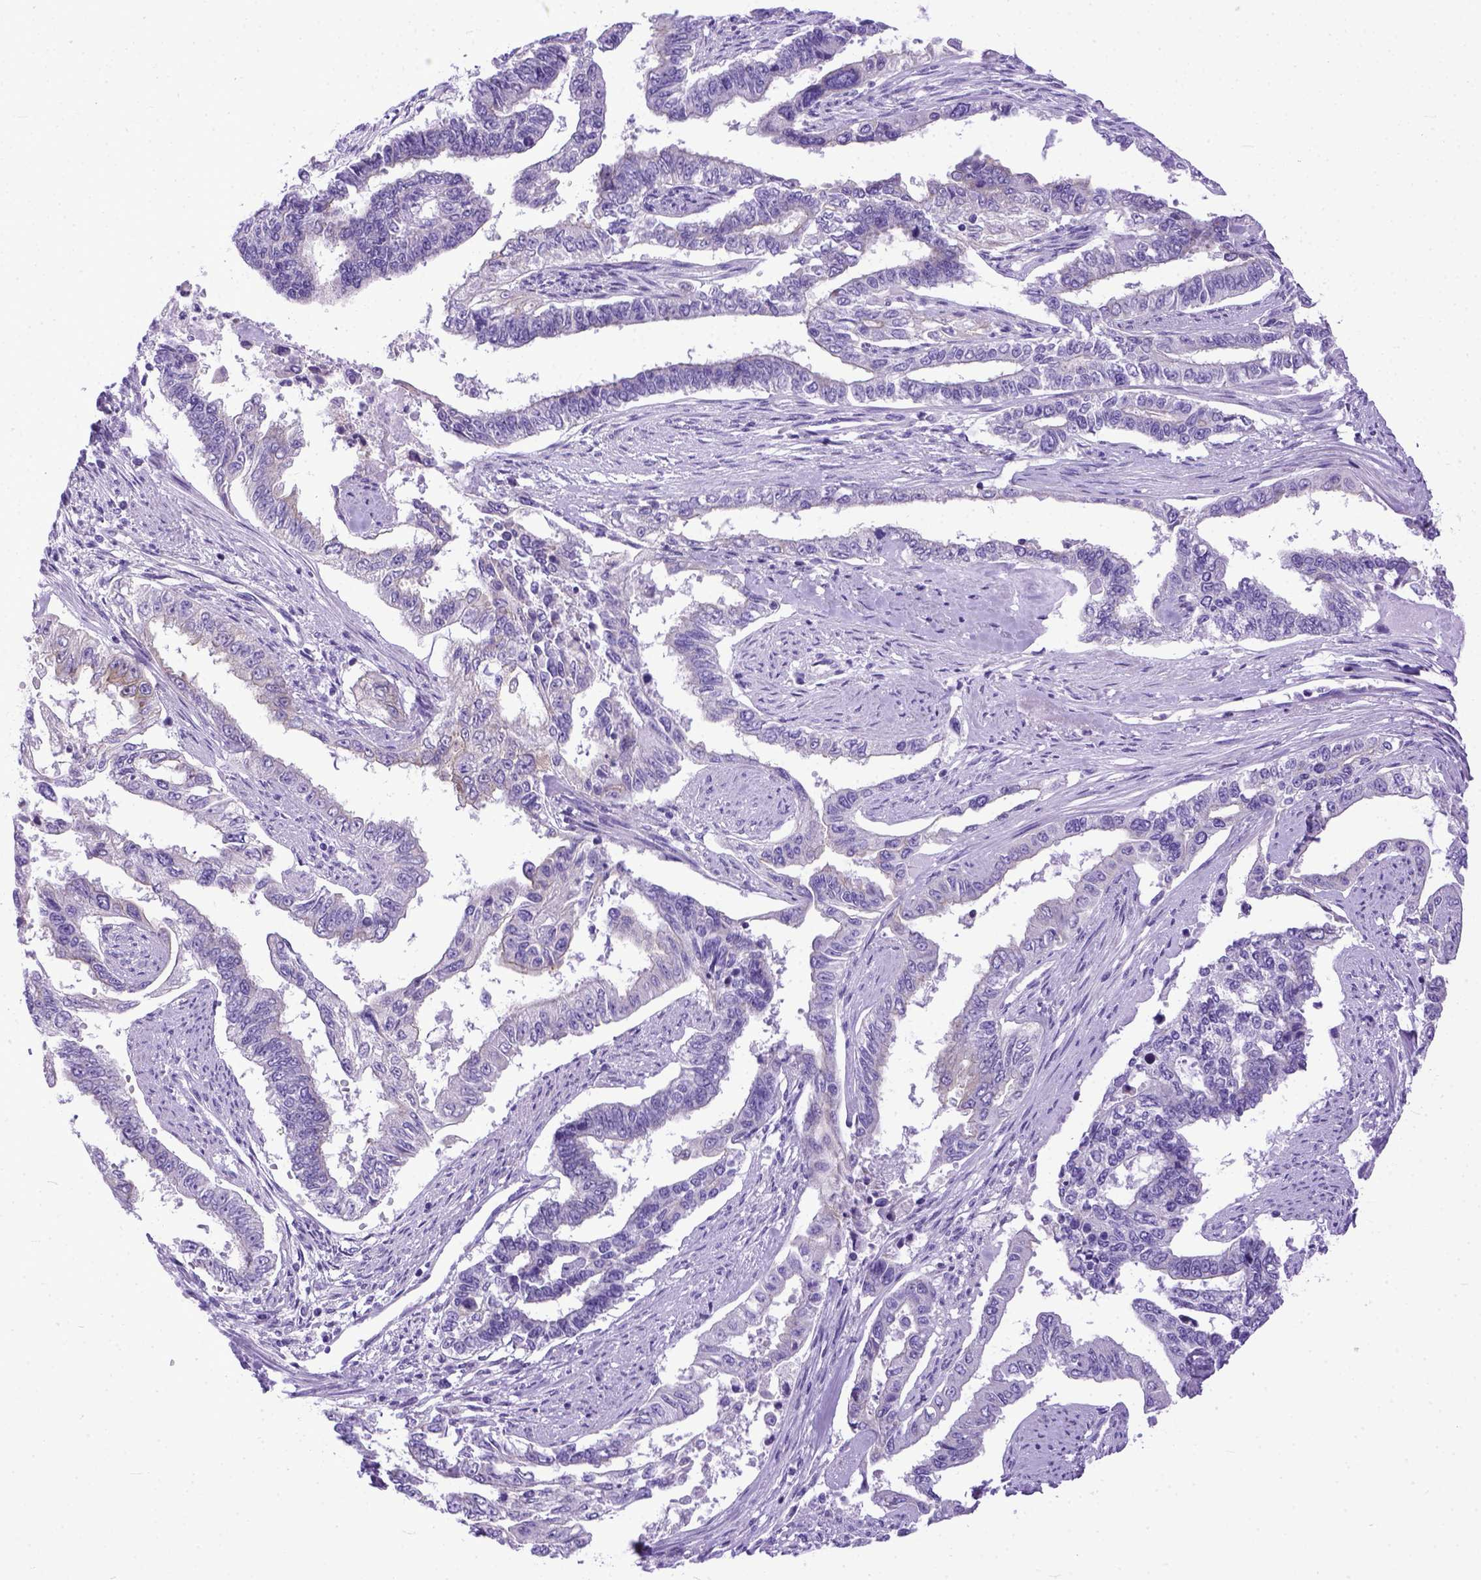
{"staining": {"intensity": "negative", "quantity": "none", "location": "none"}, "tissue": "endometrial cancer", "cell_type": "Tumor cells", "image_type": "cancer", "snomed": [{"axis": "morphology", "description": "Adenocarcinoma, NOS"}, {"axis": "topography", "description": "Uterus"}], "caption": "Micrograph shows no protein positivity in tumor cells of adenocarcinoma (endometrial) tissue.", "gene": "PPL", "patient": {"sex": "female", "age": 59}}